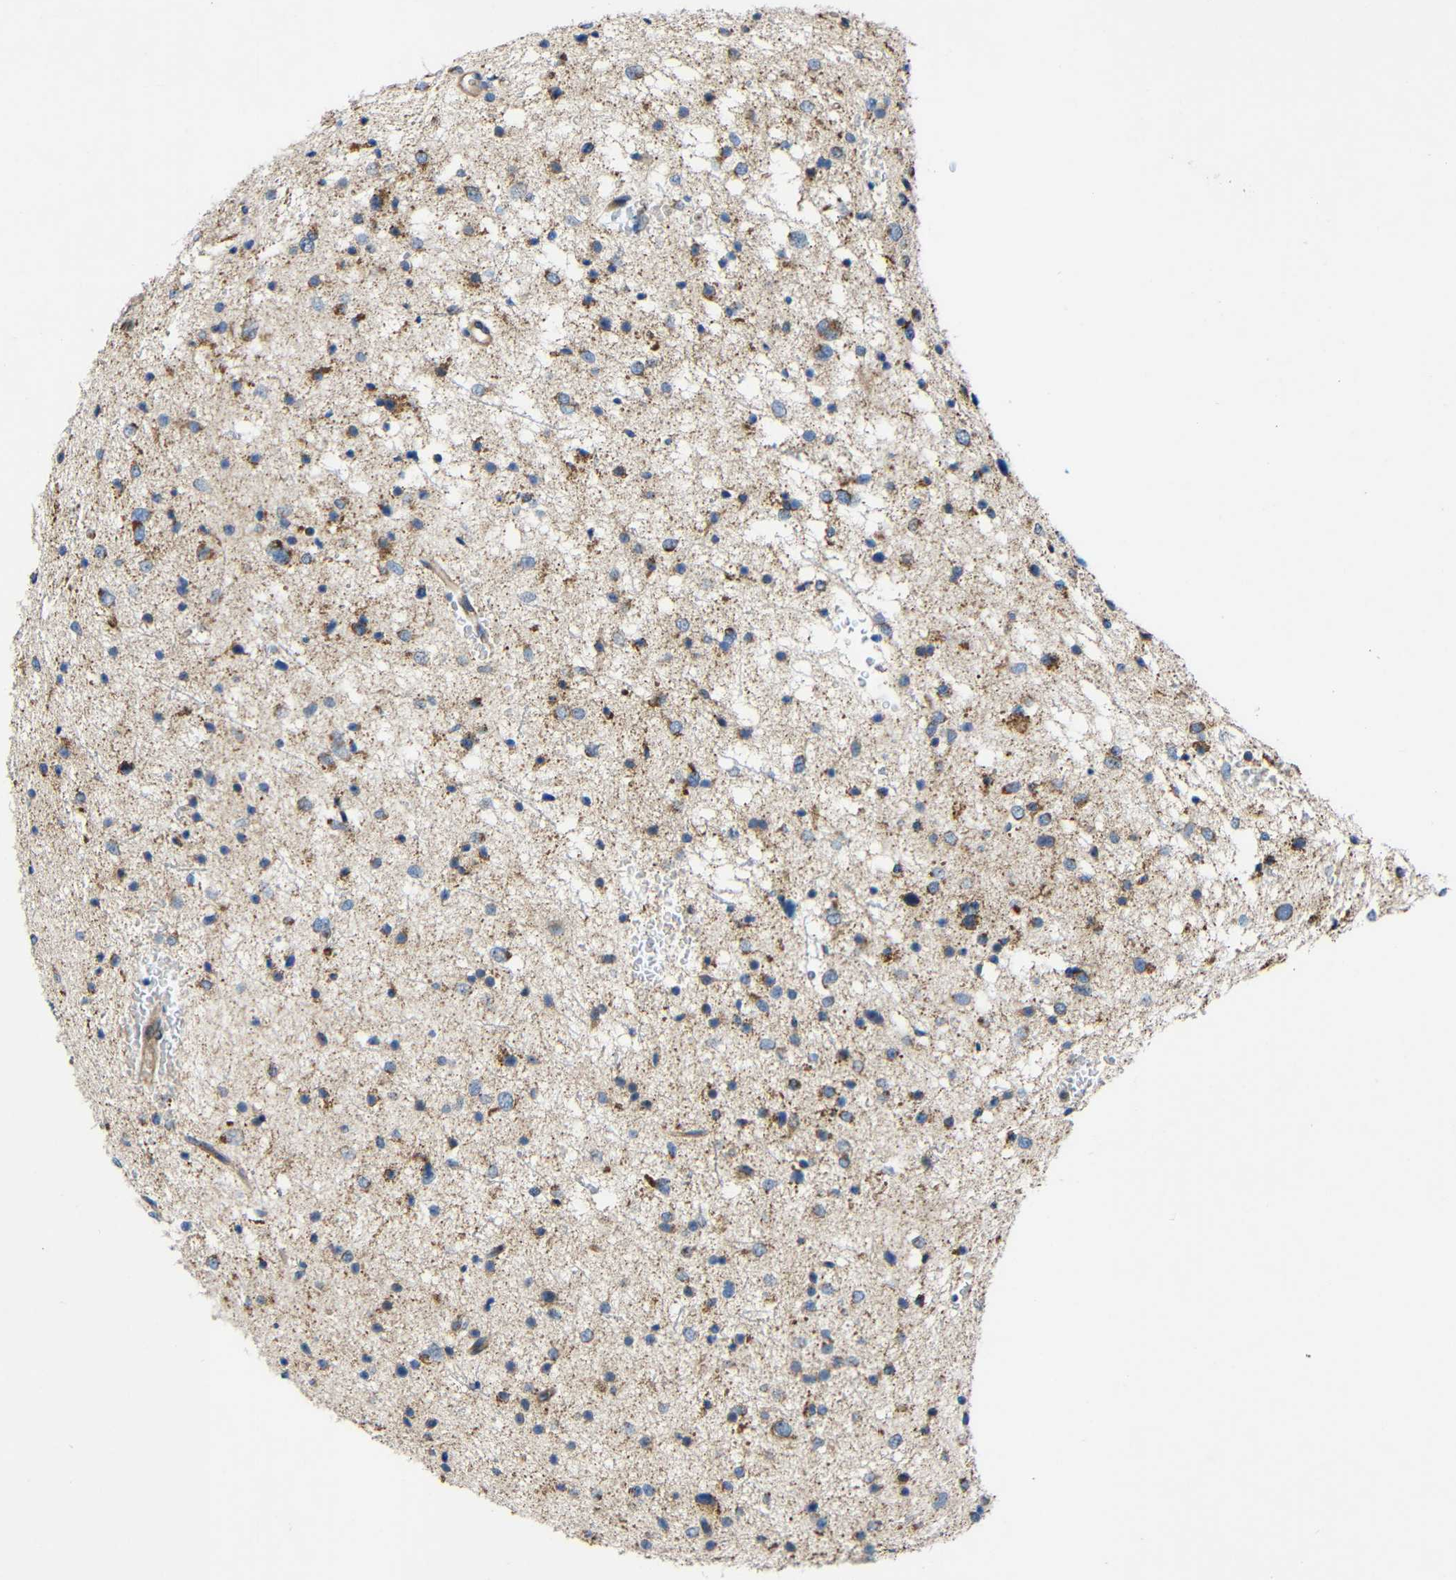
{"staining": {"intensity": "weak", "quantity": "<25%", "location": "cytoplasmic/membranous"}, "tissue": "glioma", "cell_type": "Tumor cells", "image_type": "cancer", "snomed": [{"axis": "morphology", "description": "Glioma, malignant, Low grade"}, {"axis": "topography", "description": "Brain"}], "caption": "Tumor cells are negative for brown protein staining in malignant low-grade glioma.", "gene": "TMEM25", "patient": {"sex": "female", "age": 37}}